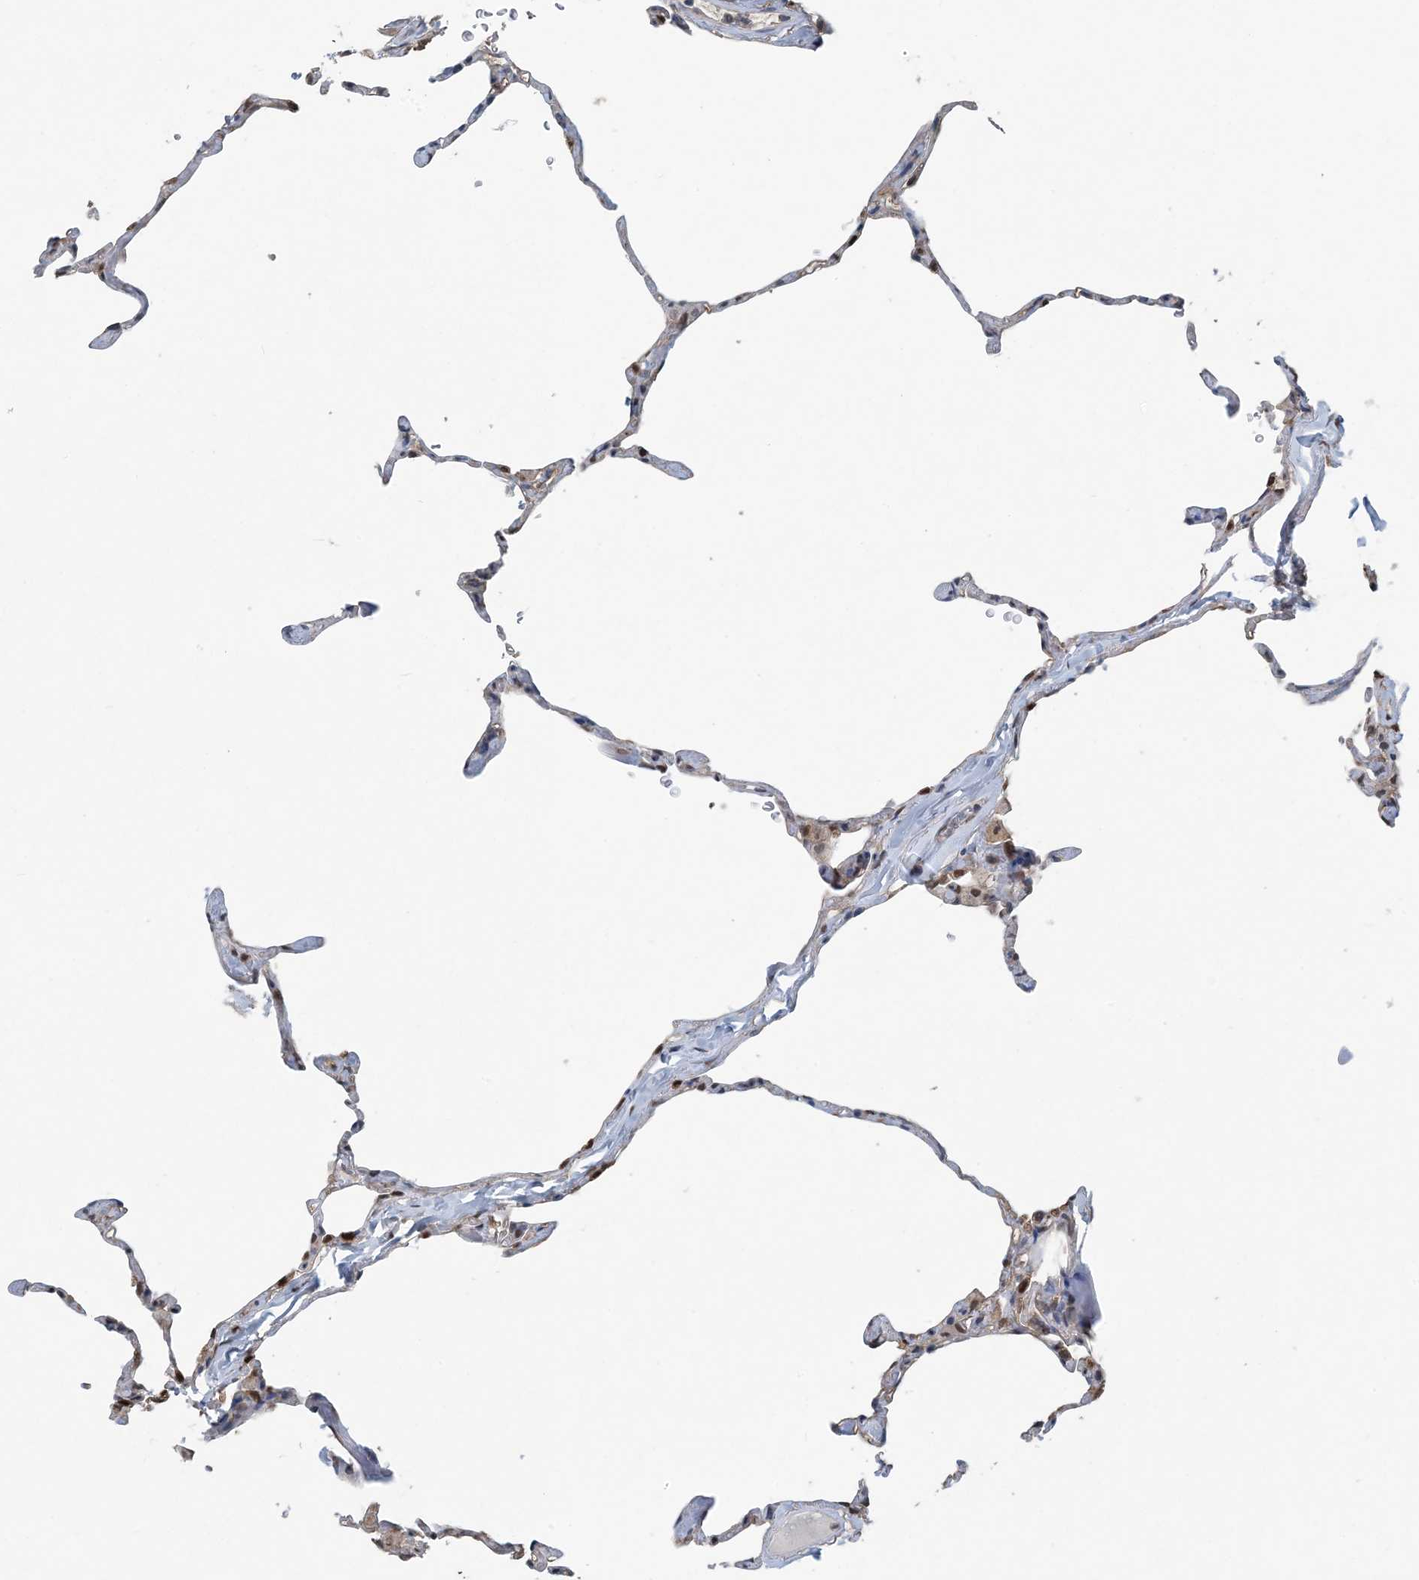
{"staining": {"intensity": "moderate", "quantity": "<25%", "location": "cytoplasmic/membranous,nuclear"}, "tissue": "lung", "cell_type": "Alveolar cells", "image_type": "normal", "snomed": [{"axis": "morphology", "description": "Normal tissue, NOS"}, {"axis": "topography", "description": "Lung"}], "caption": "Normal lung shows moderate cytoplasmic/membranous,nuclear expression in approximately <25% of alveolar cells, visualized by immunohistochemistry.", "gene": "HIKESHI", "patient": {"sex": "male", "age": 65}}